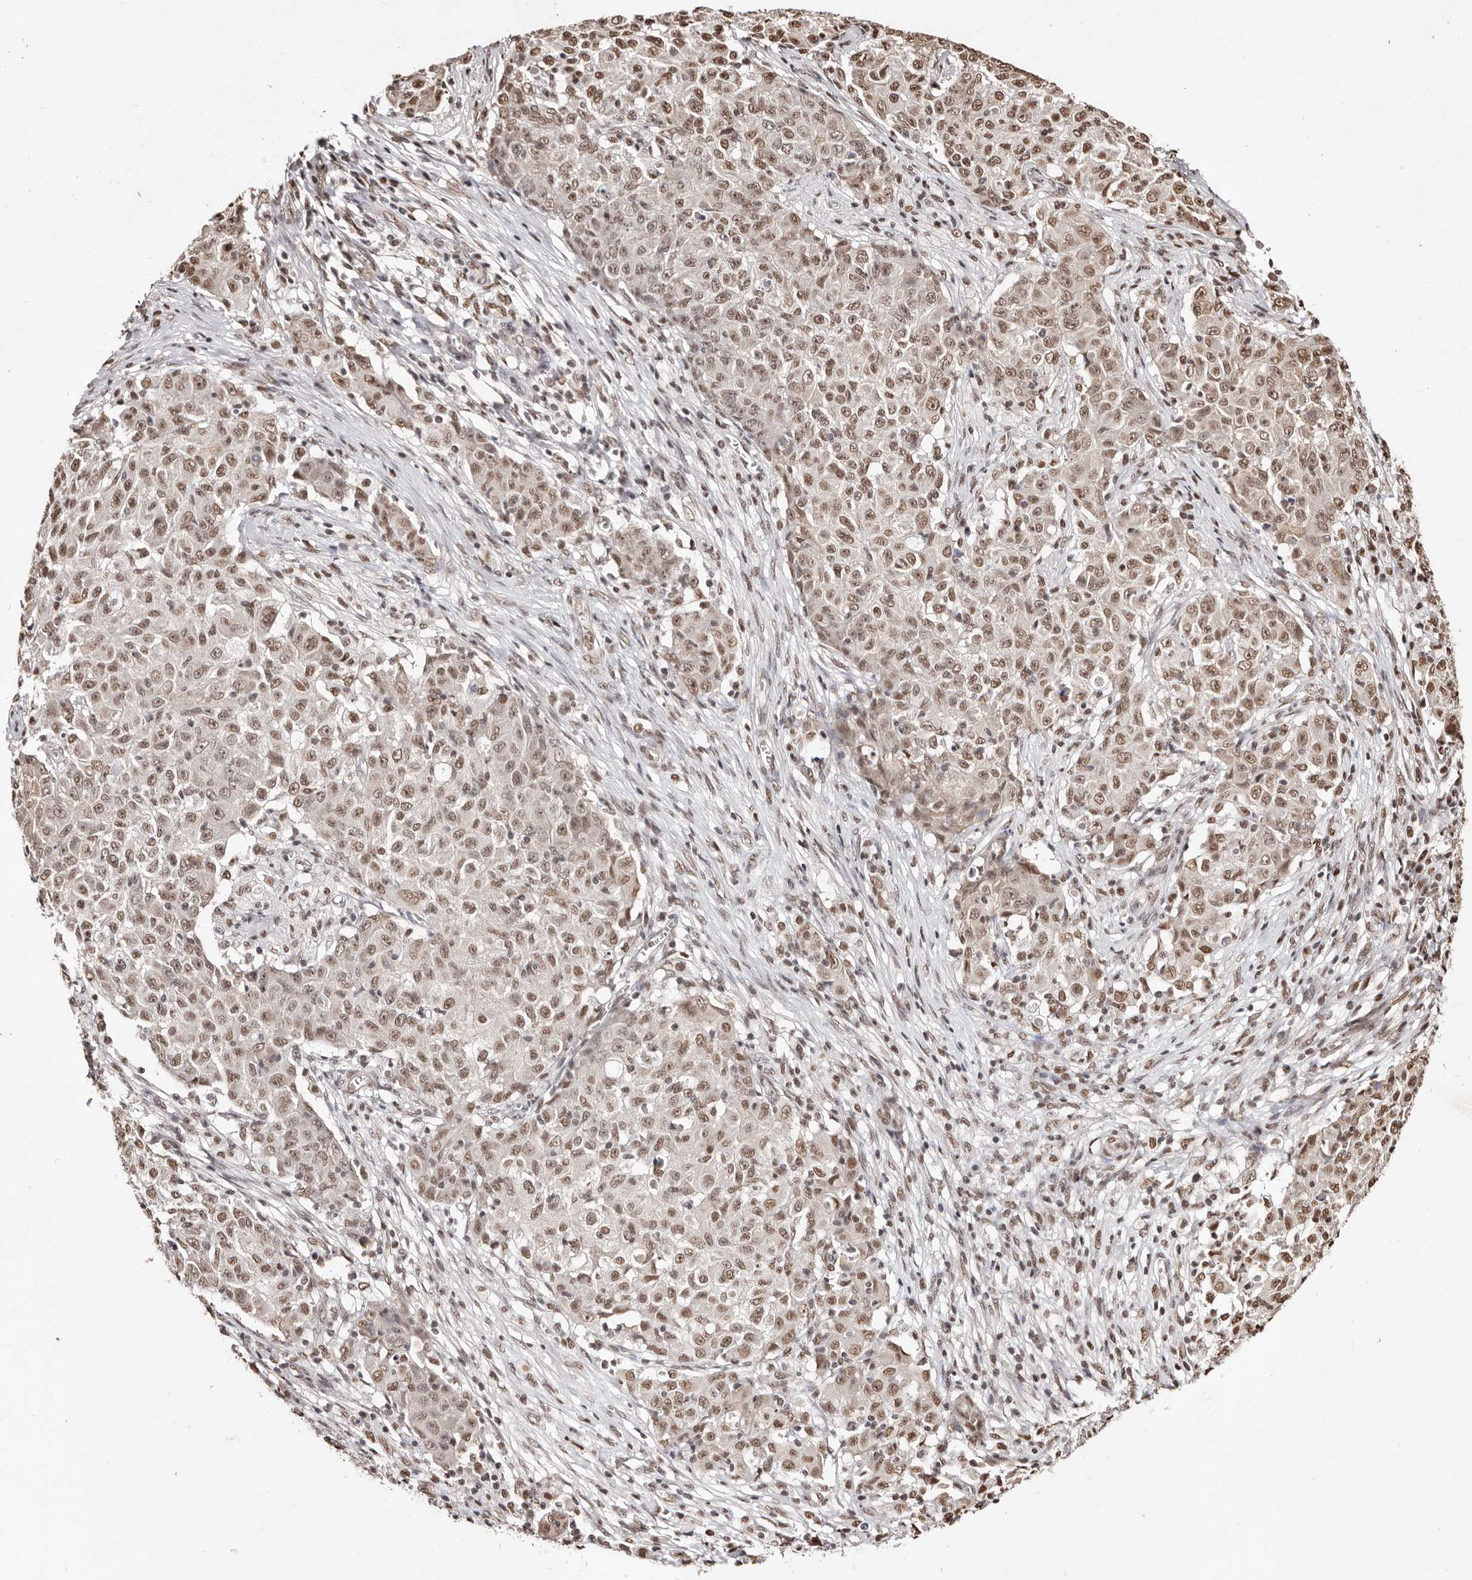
{"staining": {"intensity": "moderate", "quantity": ">75%", "location": "nuclear"}, "tissue": "ovarian cancer", "cell_type": "Tumor cells", "image_type": "cancer", "snomed": [{"axis": "morphology", "description": "Carcinoma, endometroid"}, {"axis": "topography", "description": "Ovary"}], "caption": "The photomicrograph demonstrates immunohistochemical staining of endometroid carcinoma (ovarian). There is moderate nuclear positivity is seen in about >75% of tumor cells.", "gene": "BICRAL", "patient": {"sex": "female", "age": 42}}